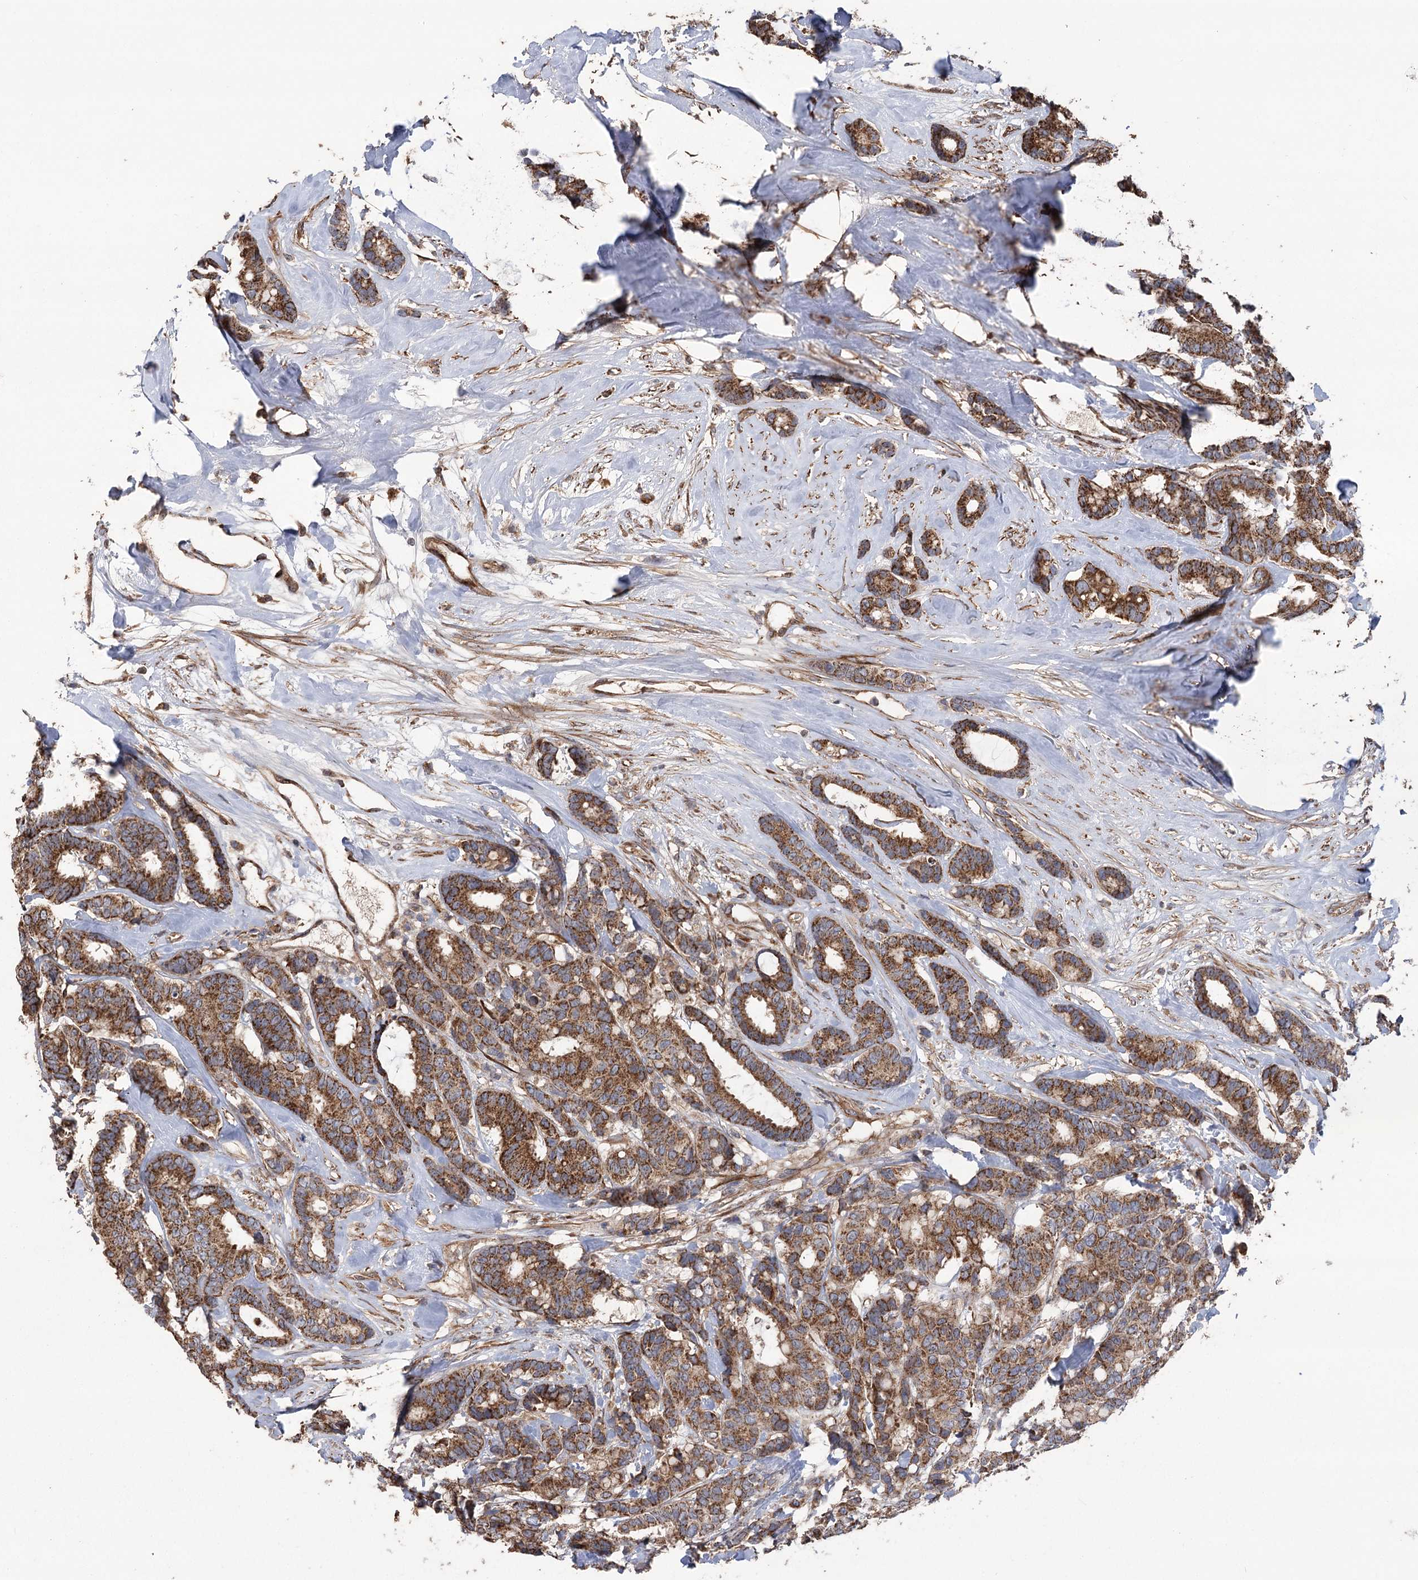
{"staining": {"intensity": "strong", "quantity": ">75%", "location": "cytoplasmic/membranous"}, "tissue": "breast cancer", "cell_type": "Tumor cells", "image_type": "cancer", "snomed": [{"axis": "morphology", "description": "Duct carcinoma"}, {"axis": "topography", "description": "Breast"}], "caption": "Protein expression analysis of human intraductal carcinoma (breast) reveals strong cytoplasmic/membranous staining in about >75% of tumor cells.", "gene": "RWDD4", "patient": {"sex": "female", "age": 87}}